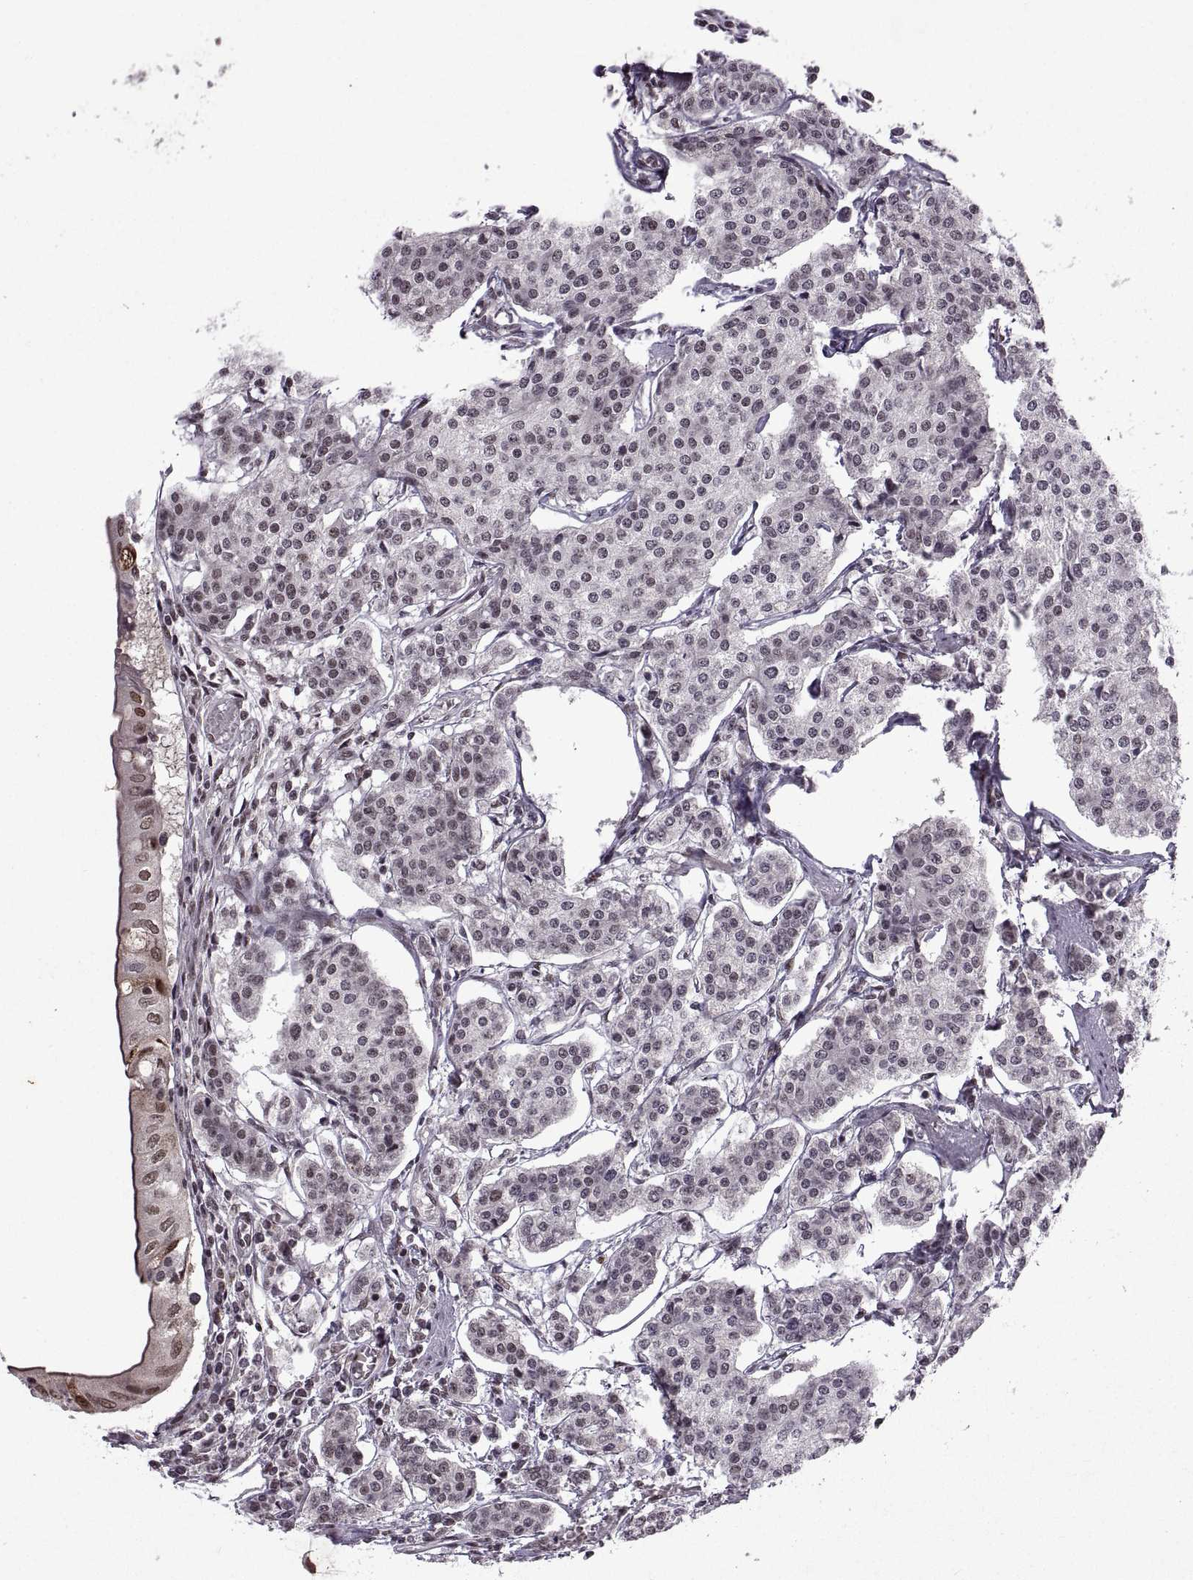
{"staining": {"intensity": "weak", "quantity": ">75%", "location": "nuclear"}, "tissue": "carcinoid", "cell_type": "Tumor cells", "image_type": "cancer", "snomed": [{"axis": "morphology", "description": "Carcinoid, malignant, NOS"}, {"axis": "topography", "description": "Small intestine"}], "caption": "Tumor cells display low levels of weak nuclear staining in approximately >75% of cells in human carcinoid.", "gene": "MT1E", "patient": {"sex": "female", "age": 65}}